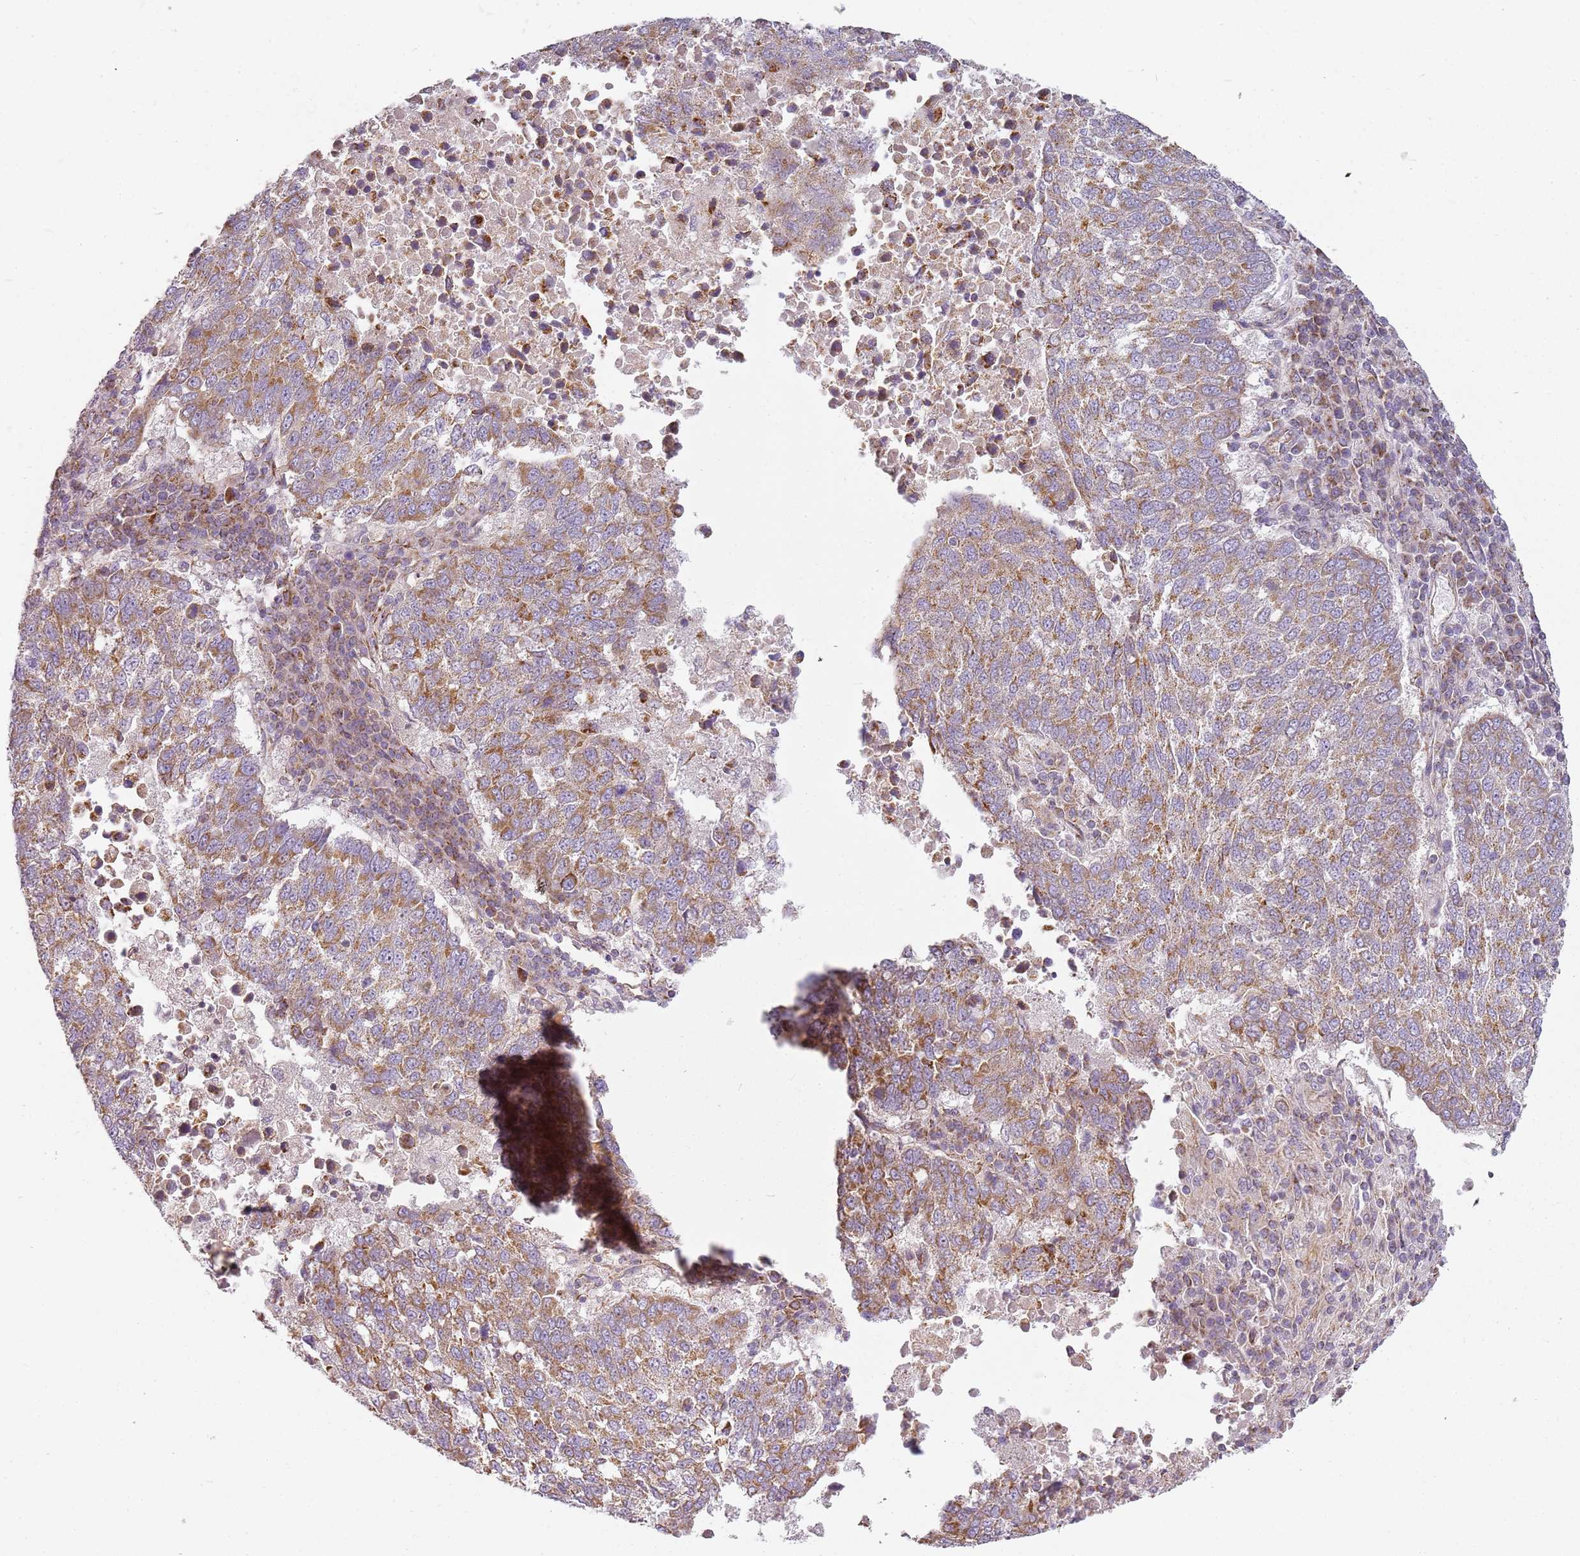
{"staining": {"intensity": "moderate", "quantity": ">75%", "location": "cytoplasmic/membranous"}, "tissue": "lung cancer", "cell_type": "Tumor cells", "image_type": "cancer", "snomed": [{"axis": "morphology", "description": "Squamous cell carcinoma, NOS"}, {"axis": "topography", "description": "Lung"}], "caption": "Immunohistochemistry (IHC) of human squamous cell carcinoma (lung) demonstrates medium levels of moderate cytoplasmic/membranous expression in approximately >75% of tumor cells.", "gene": "TMEM200C", "patient": {"sex": "male", "age": 73}}